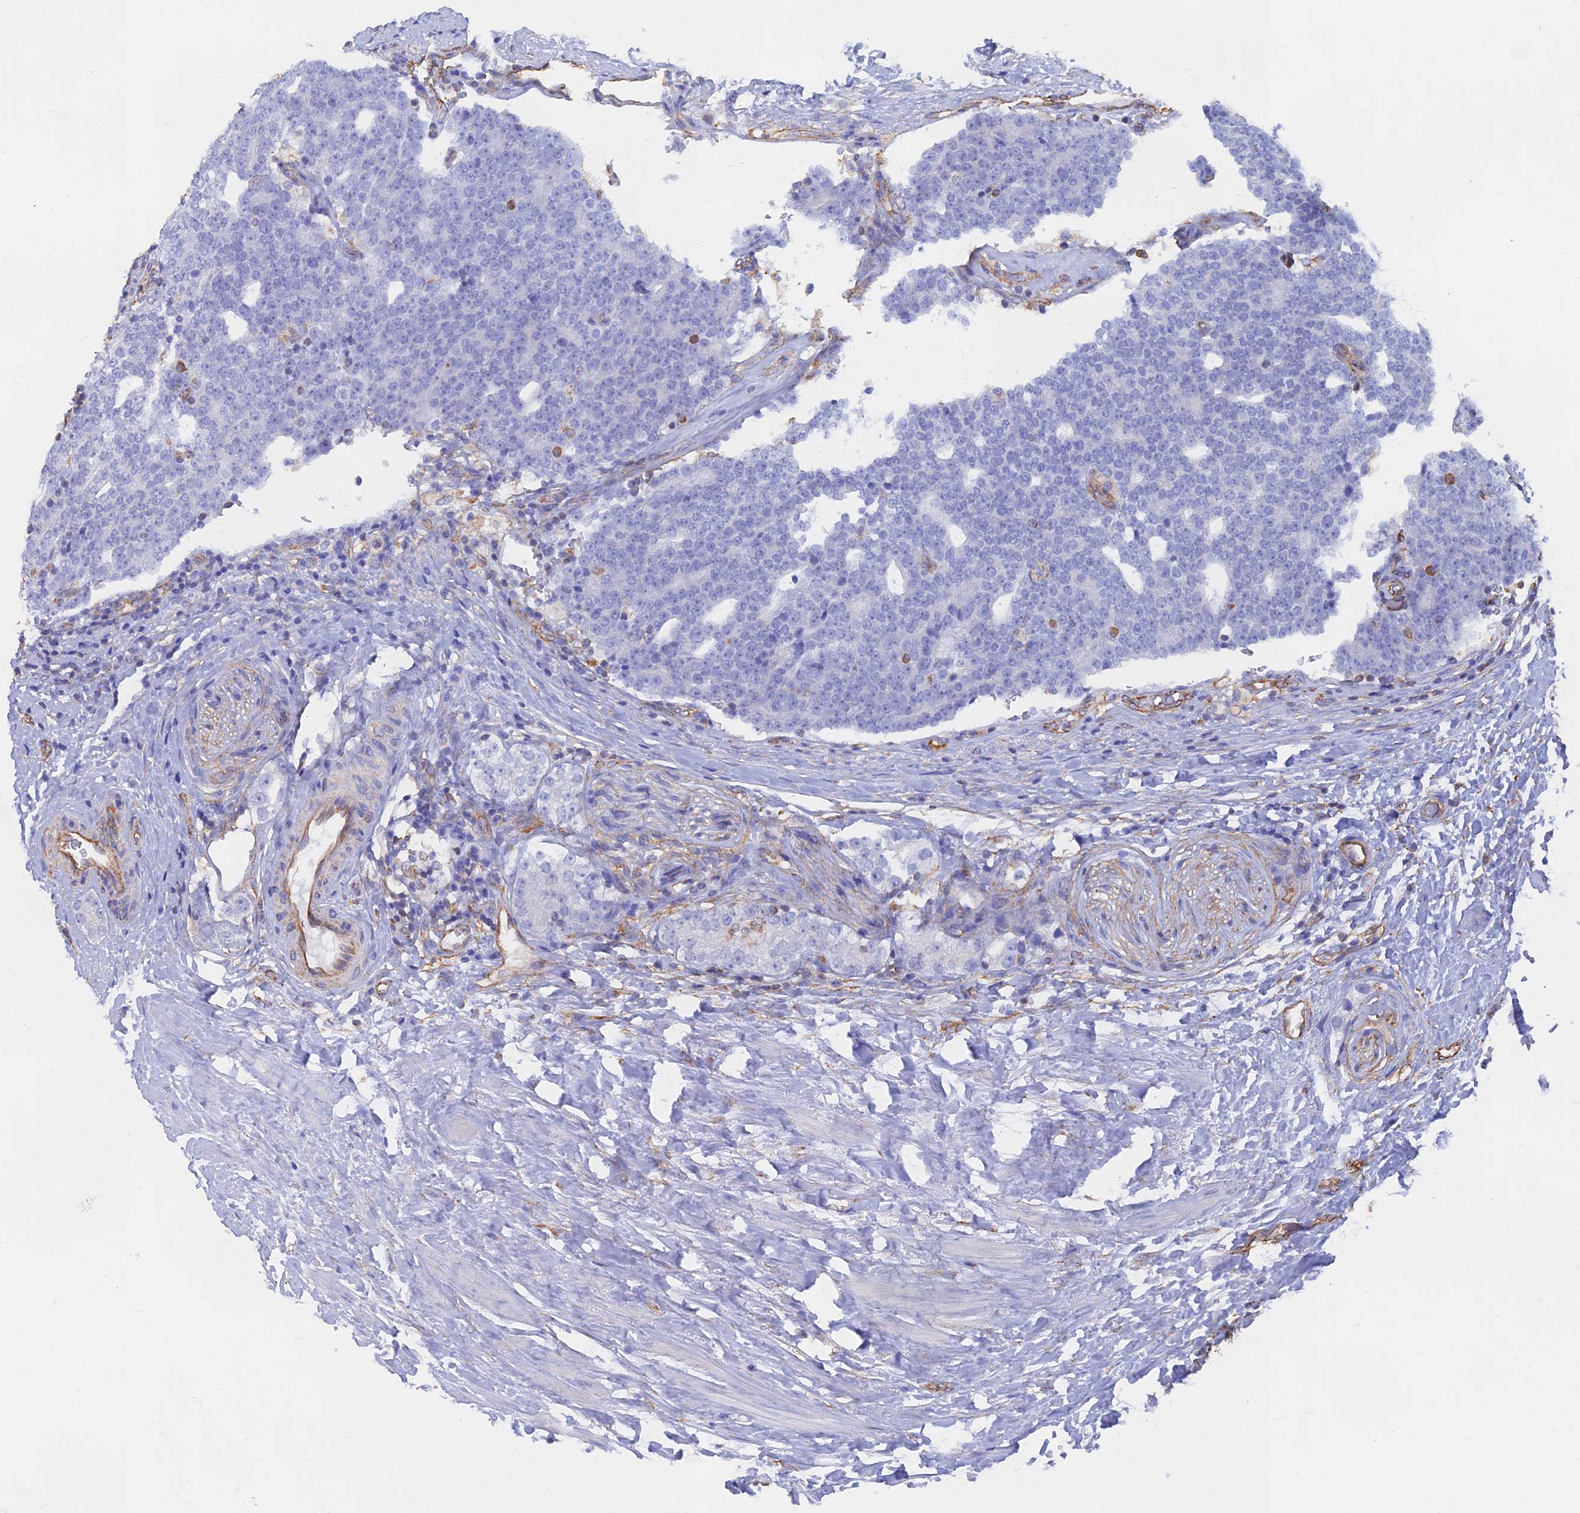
{"staining": {"intensity": "negative", "quantity": "none", "location": "none"}, "tissue": "prostate cancer", "cell_type": "Tumor cells", "image_type": "cancer", "snomed": [{"axis": "morphology", "description": "Adenocarcinoma, High grade"}, {"axis": "topography", "description": "Prostate"}], "caption": "The image reveals no significant expression in tumor cells of prostate cancer.", "gene": "RMC1", "patient": {"sex": "male", "age": 56}}